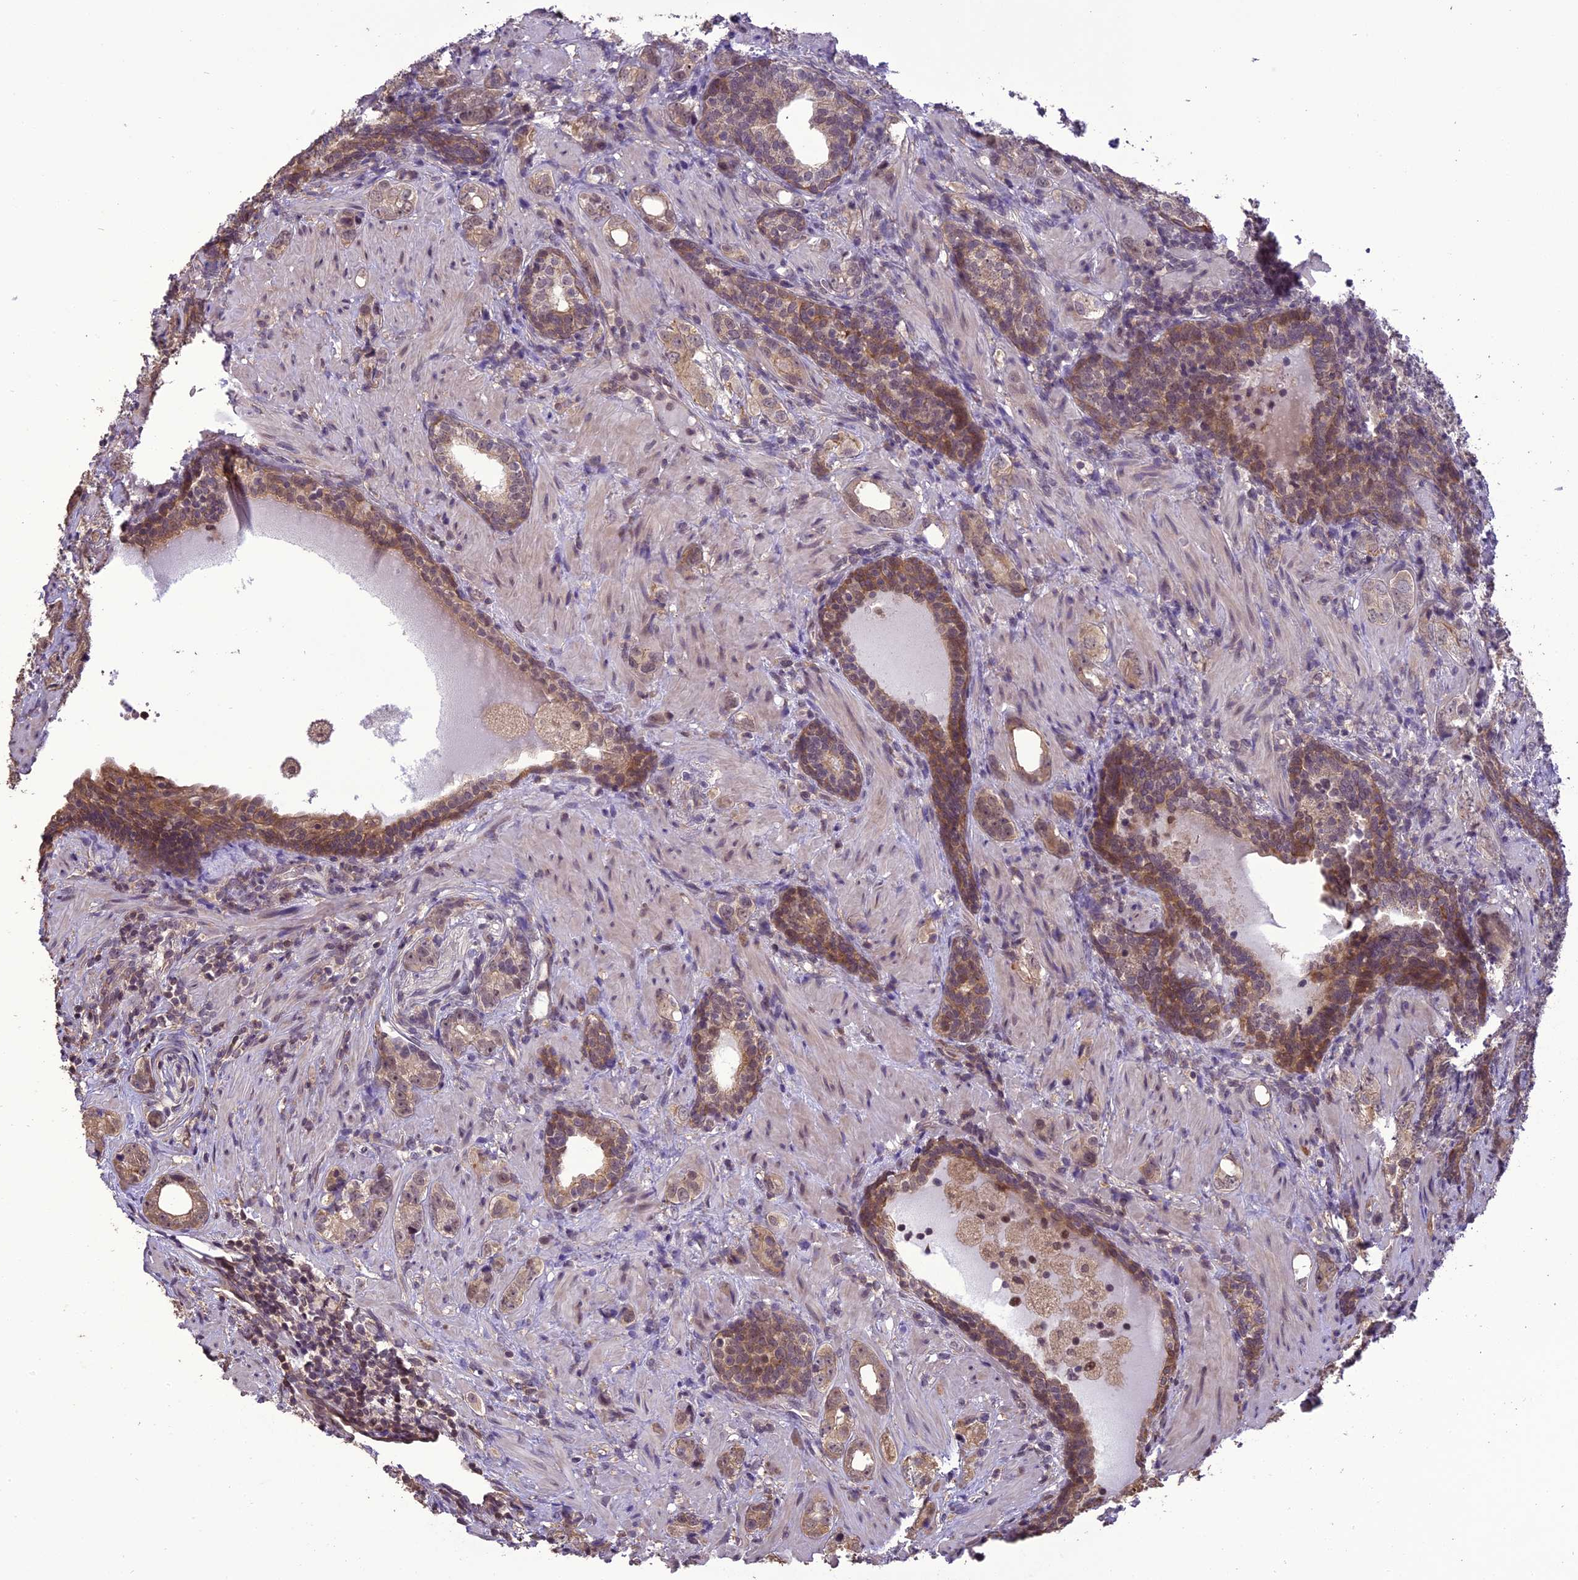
{"staining": {"intensity": "moderate", "quantity": ">75%", "location": "cytoplasmic/membranous,nuclear"}, "tissue": "prostate cancer", "cell_type": "Tumor cells", "image_type": "cancer", "snomed": [{"axis": "morphology", "description": "Adenocarcinoma, High grade"}, {"axis": "topography", "description": "Prostate"}], "caption": "Immunohistochemical staining of prostate cancer (high-grade adenocarcinoma) shows medium levels of moderate cytoplasmic/membranous and nuclear protein positivity in about >75% of tumor cells.", "gene": "TIGD7", "patient": {"sex": "male", "age": 63}}